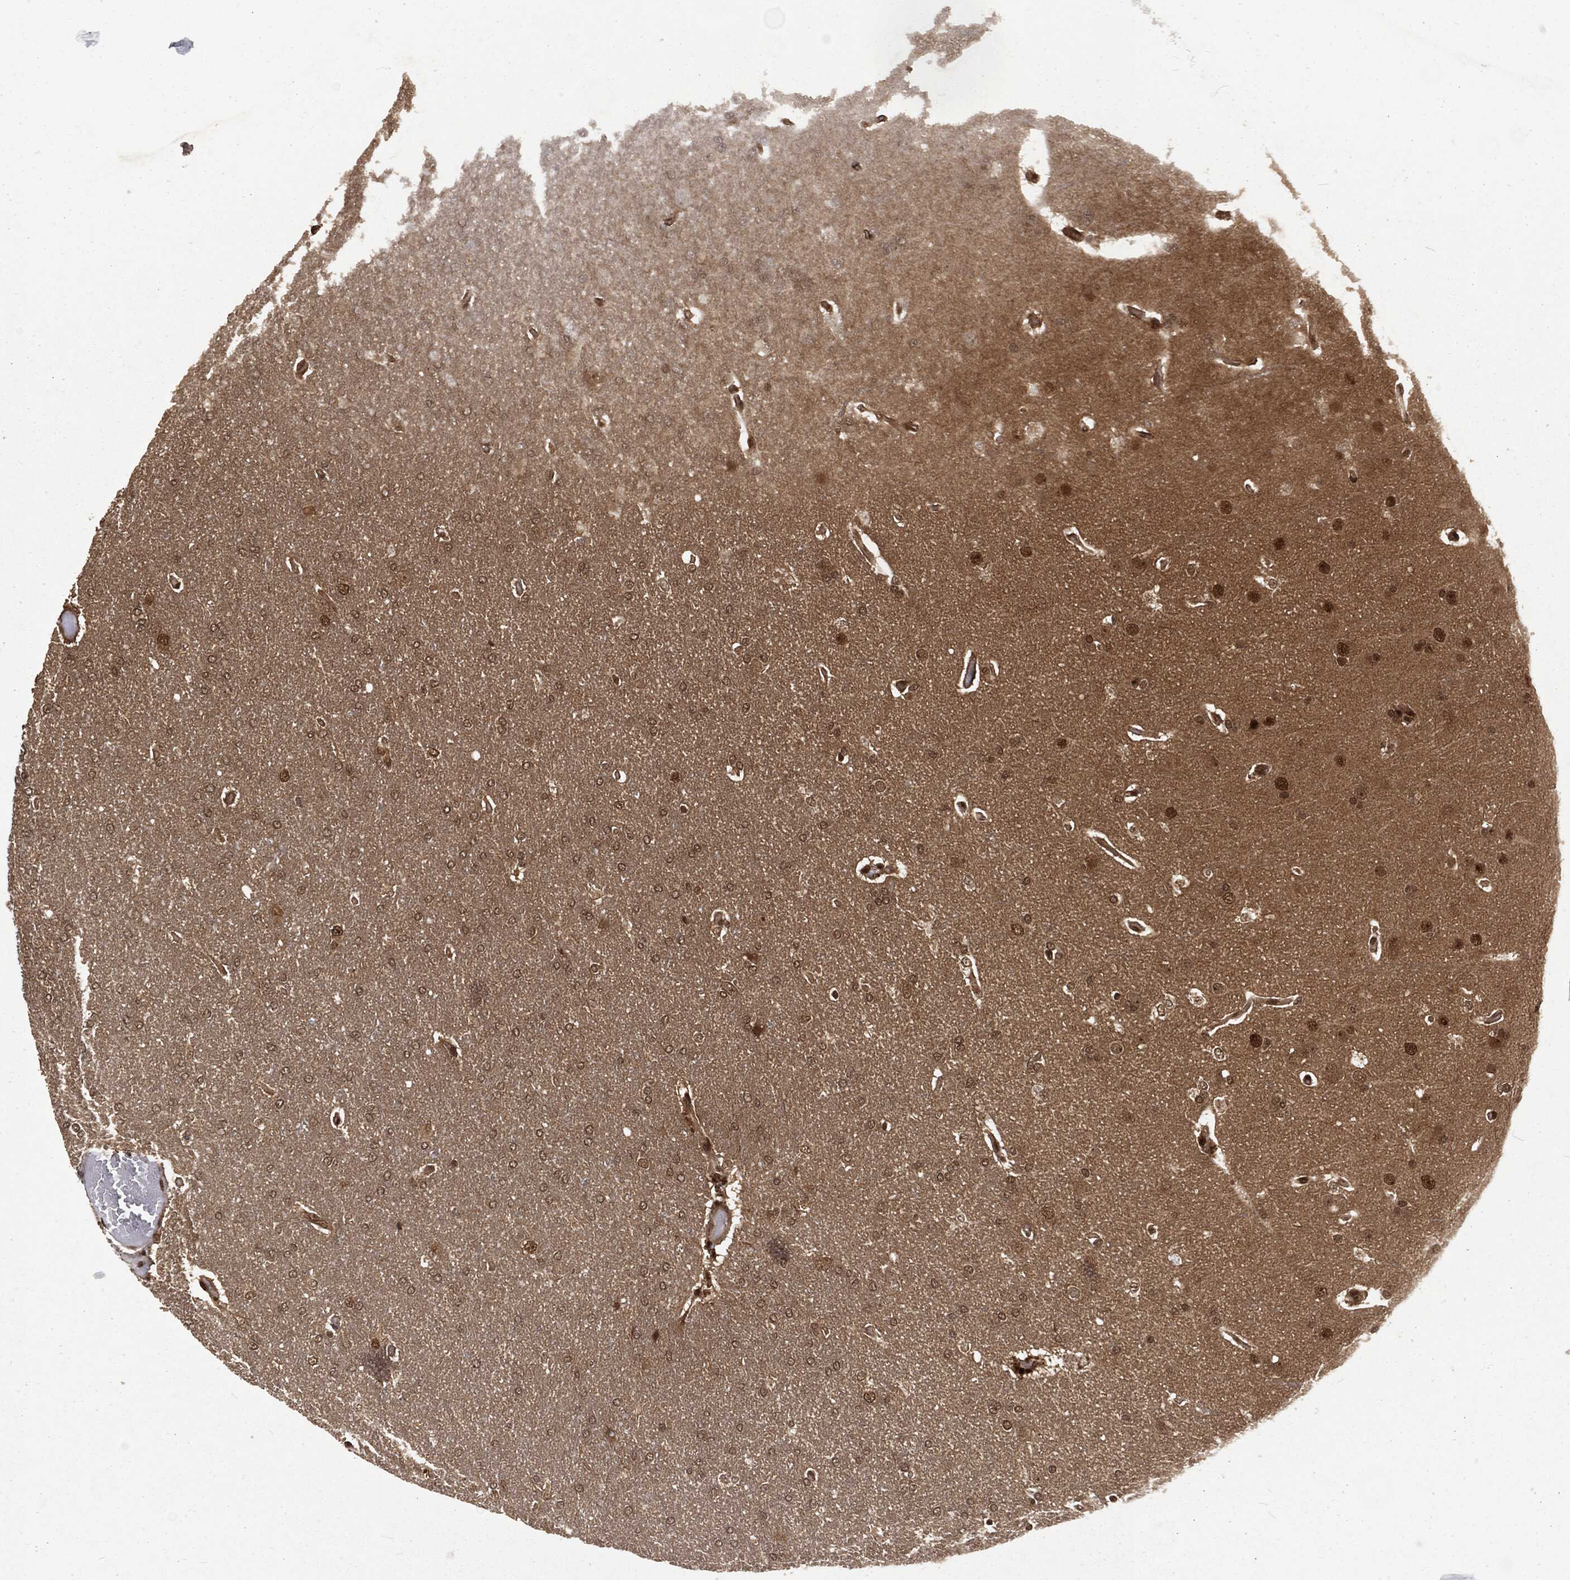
{"staining": {"intensity": "moderate", "quantity": ">75%", "location": "nuclear"}, "tissue": "glioma", "cell_type": "Tumor cells", "image_type": "cancer", "snomed": [{"axis": "morphology", "description": "Glioma, malignant, Low grade"}, {"axis": "topography", "description": "Brain"}], "caption": "A photomicrograph showing moderate nuclear positivity in approximately >75% of tumor cells in malignant low-grade glioma, as visualized by brown immunohistochemical staining.", "gene": "NGRN", "patient": {"sex": "male", "age": 41}}